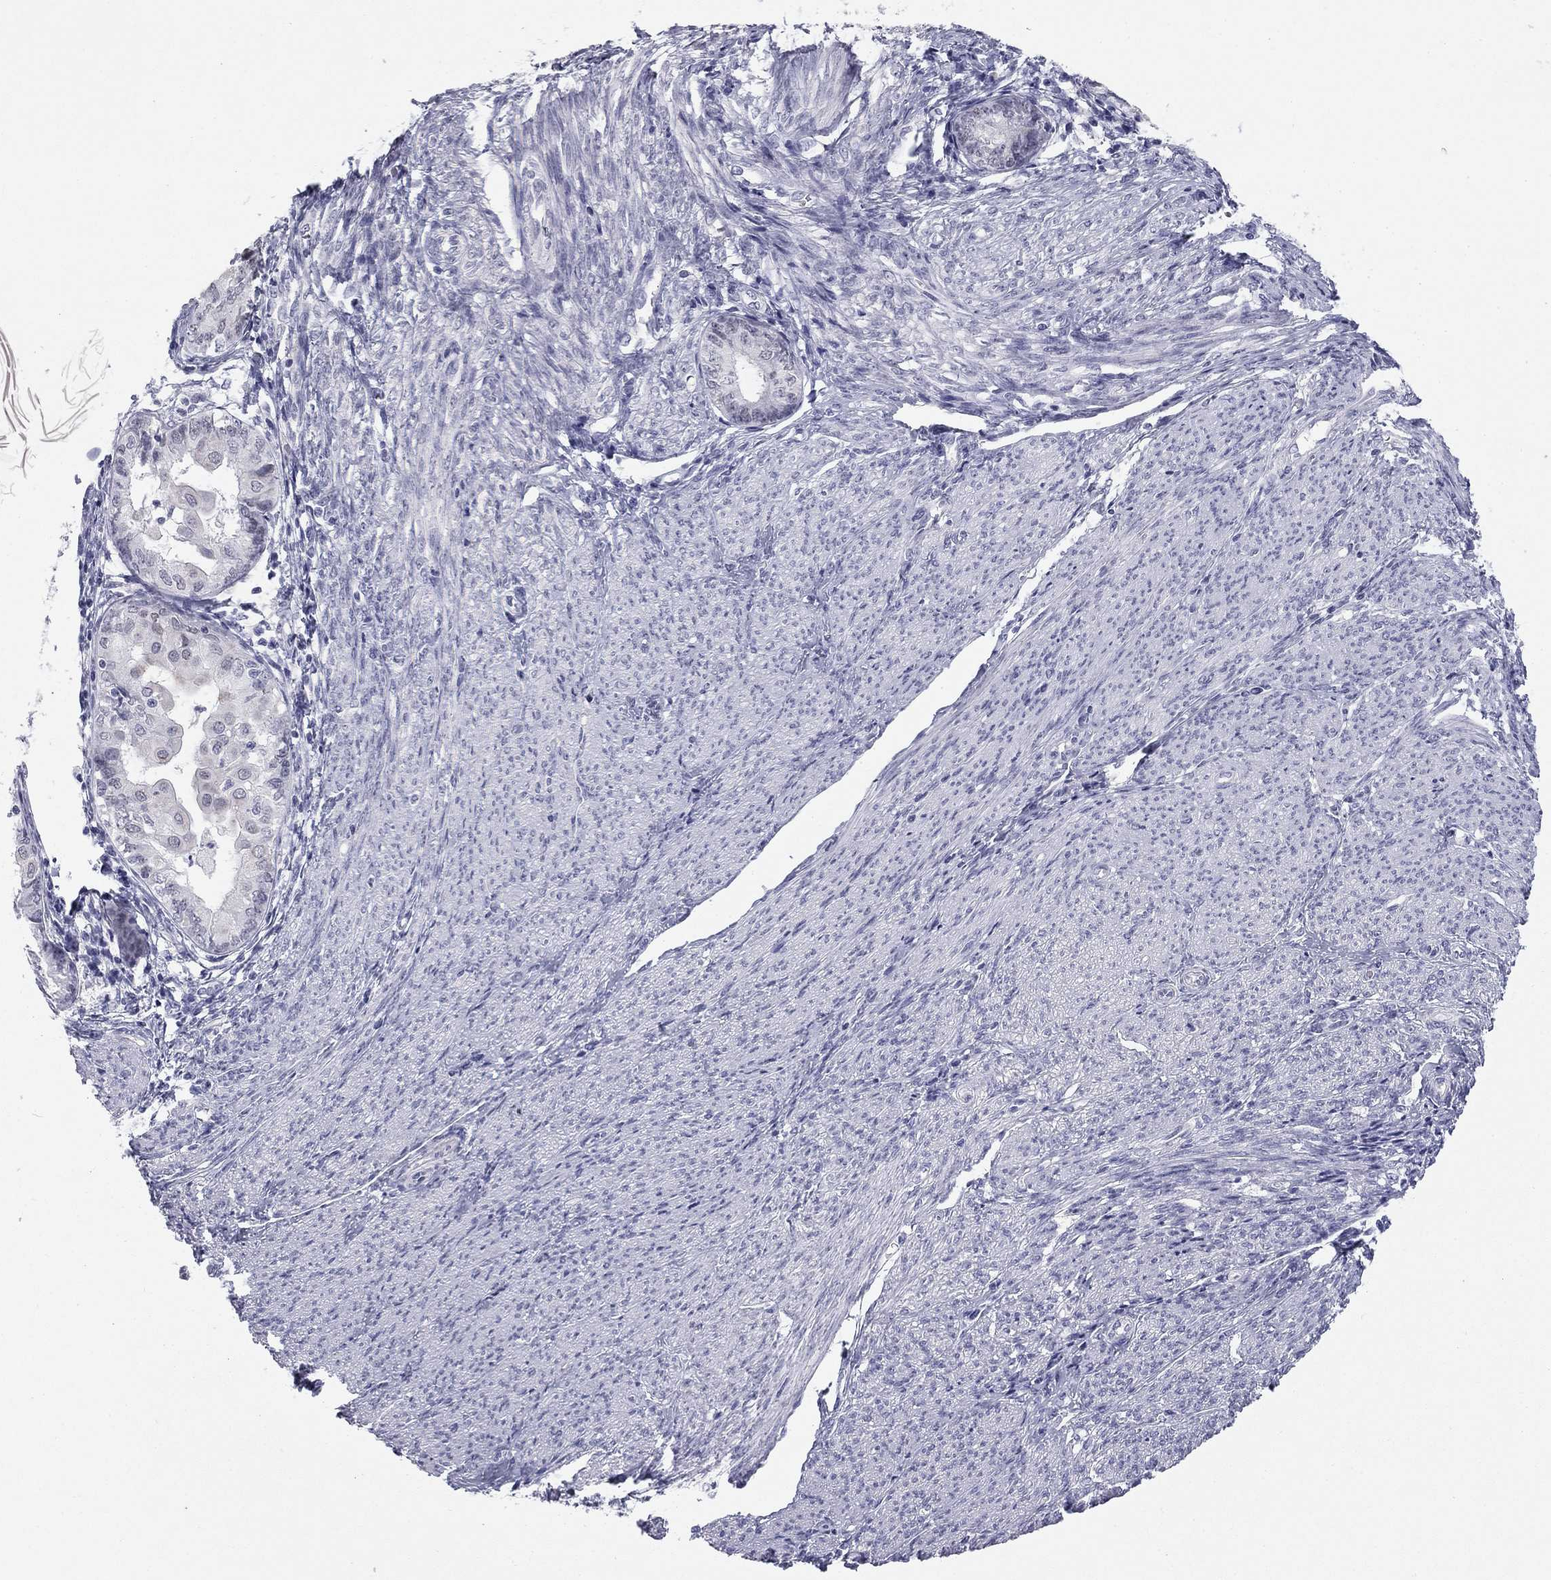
{"staining": {"intensity": "negative", "quantity": "none", "location": "none"}, "tissue": "endometrial cancer", "cell_type": "Tumor cells", "image_type": "cancer", "snomed": [{"axis": "morphology", "description": "Adenocarcinoma, NOS"}, {"axis": "topography", "description": "Endometrium"}], "caption": "There is no significant expression in tumor cells of endometrial cancer.", "gene": "TFAP2B", "patient": {"sex": "female", "age": 68}}